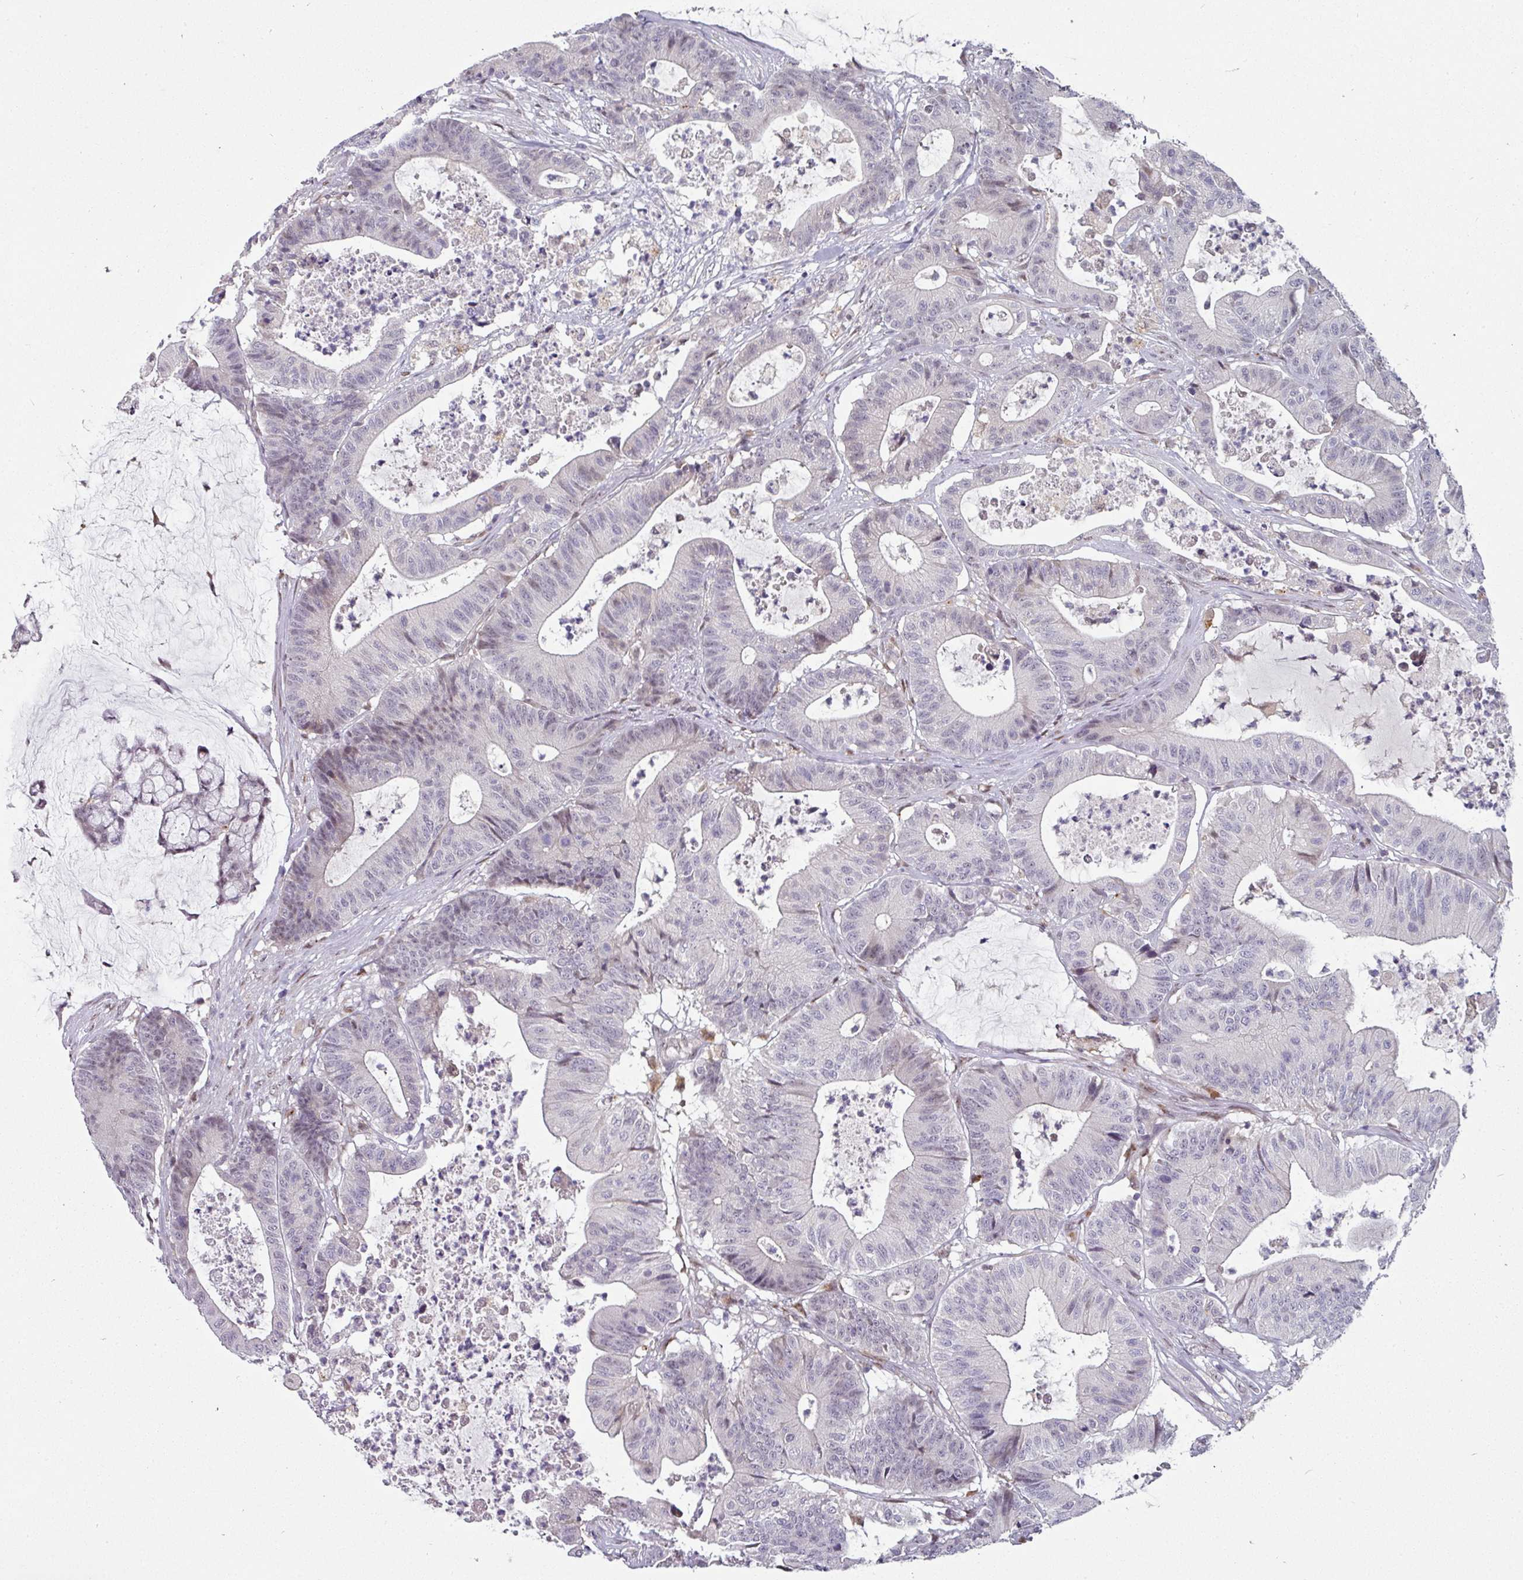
{"staining": {"intensity": "negative", "quantity": "none", "location": "none"}, "tissue": "colorectal cancer", "cell_type": "Tumor cells", "image_type": "cancer", "snomed": [{"axis": "morphology", "description": "Adenocarcinoma, NOS"}, {"axis": "topography", "description": "Colon"}], "caption": "Protein analysis of colorectal cancer exhibits no significant expression in tumor cells.", "gene": "SWSAP1", "patient": {"sex": "female", "age": 84}}